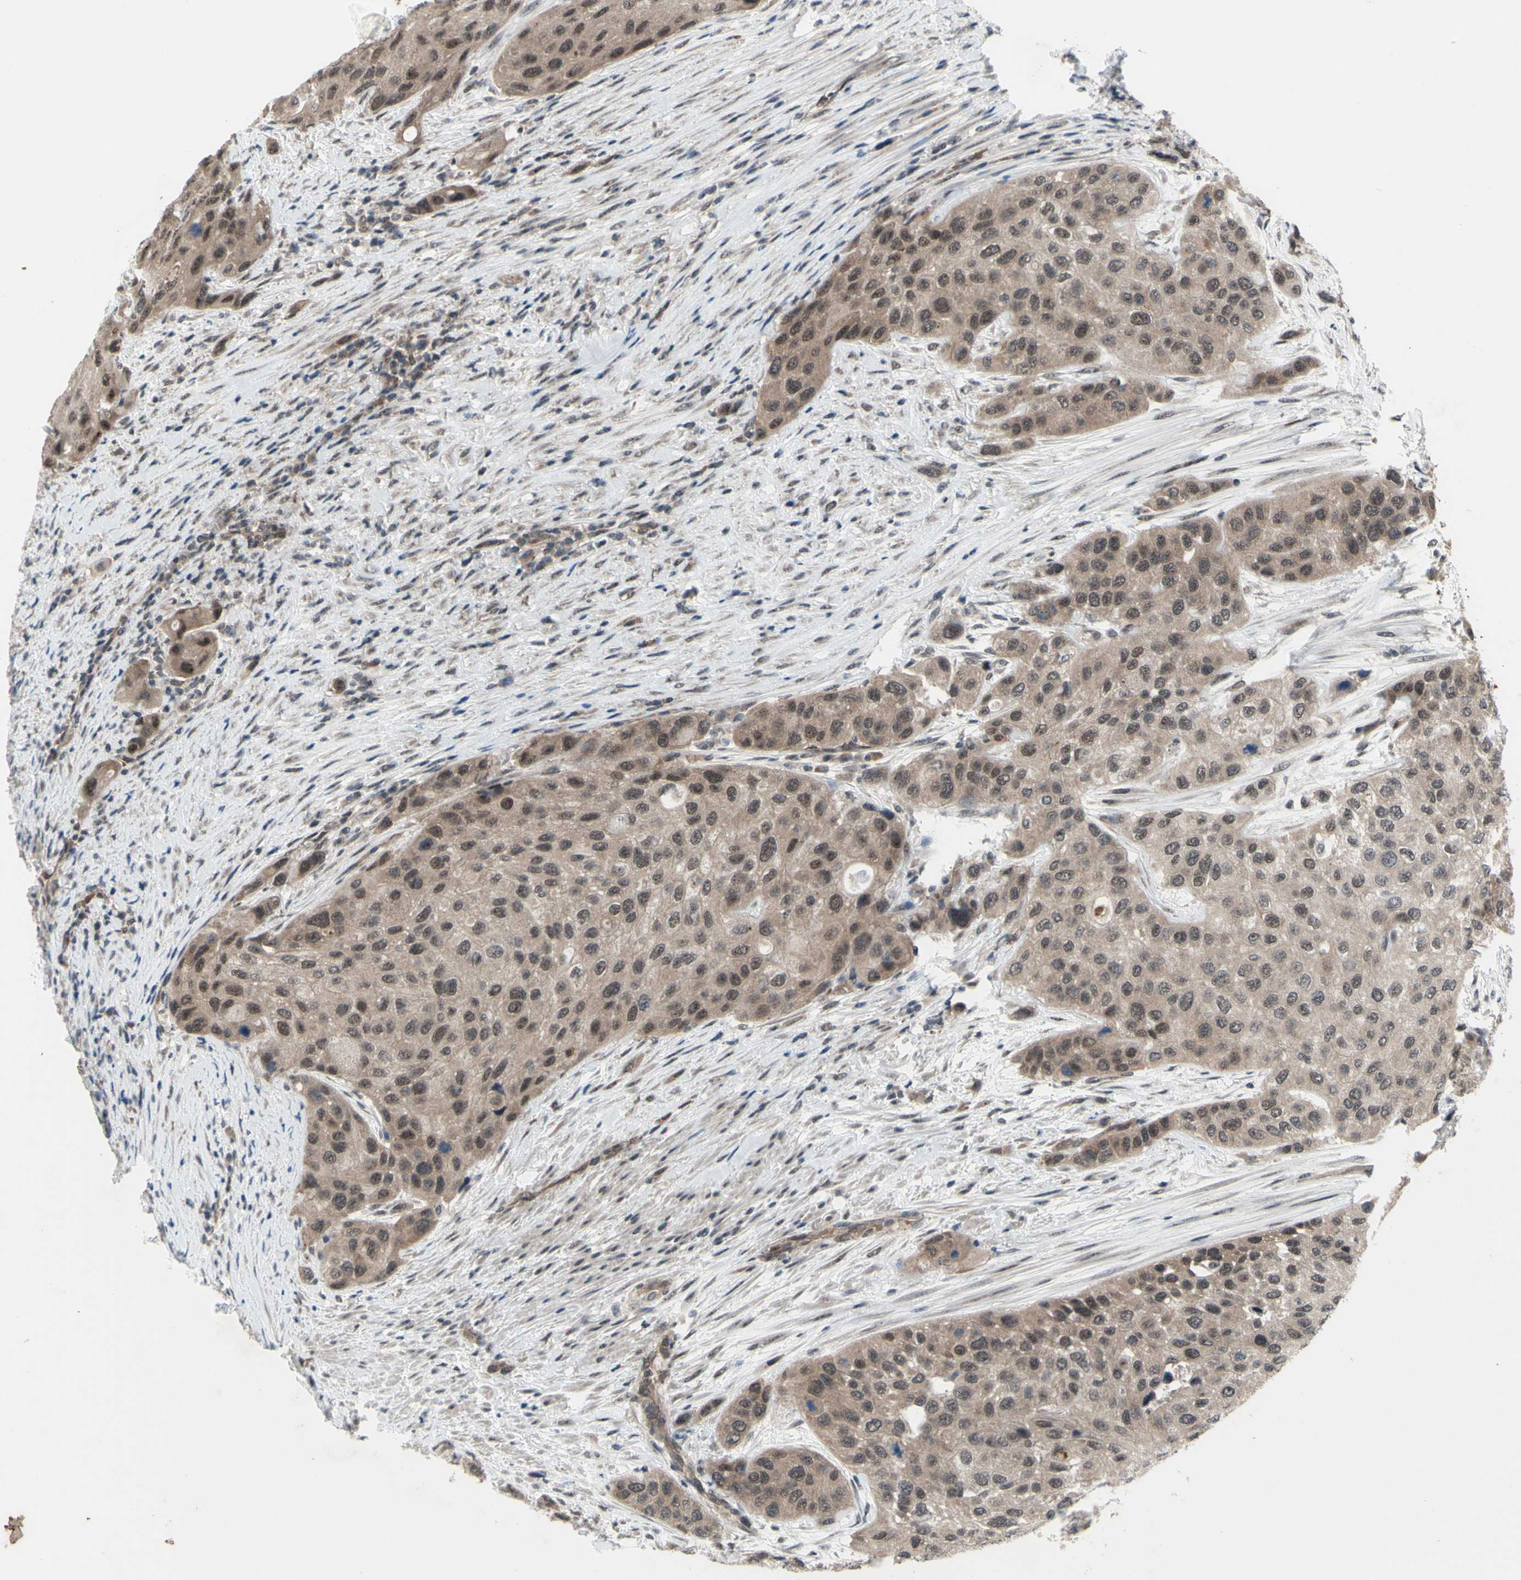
{"staining": {"intensity": "moderate", "quantity": ">75%", "location": "cytoplasmic/membranous,nuclear"}, "tissue": "urothelial cancer", "cell_type": "Tumor cells", "image_type": "cancer", "snomed": [{"axis": "morphology", "description": "Urothelial carcinoma, High grade"}, {"axis": "topography", "description": "Urinary bladder"}], "caption": "Protein staining by immunohistochemistry (IHC) displays moderate cytoplasmic/membranous and nuclear staining in approximately >75% of tumor cells in urothelial cancer. (DAB (3,3'-diaminobenzidine) IHC with brightfield microscopy, high magnification).", "gene": "TRDMT1", "patient": {"sex": "female", "age": 56}}